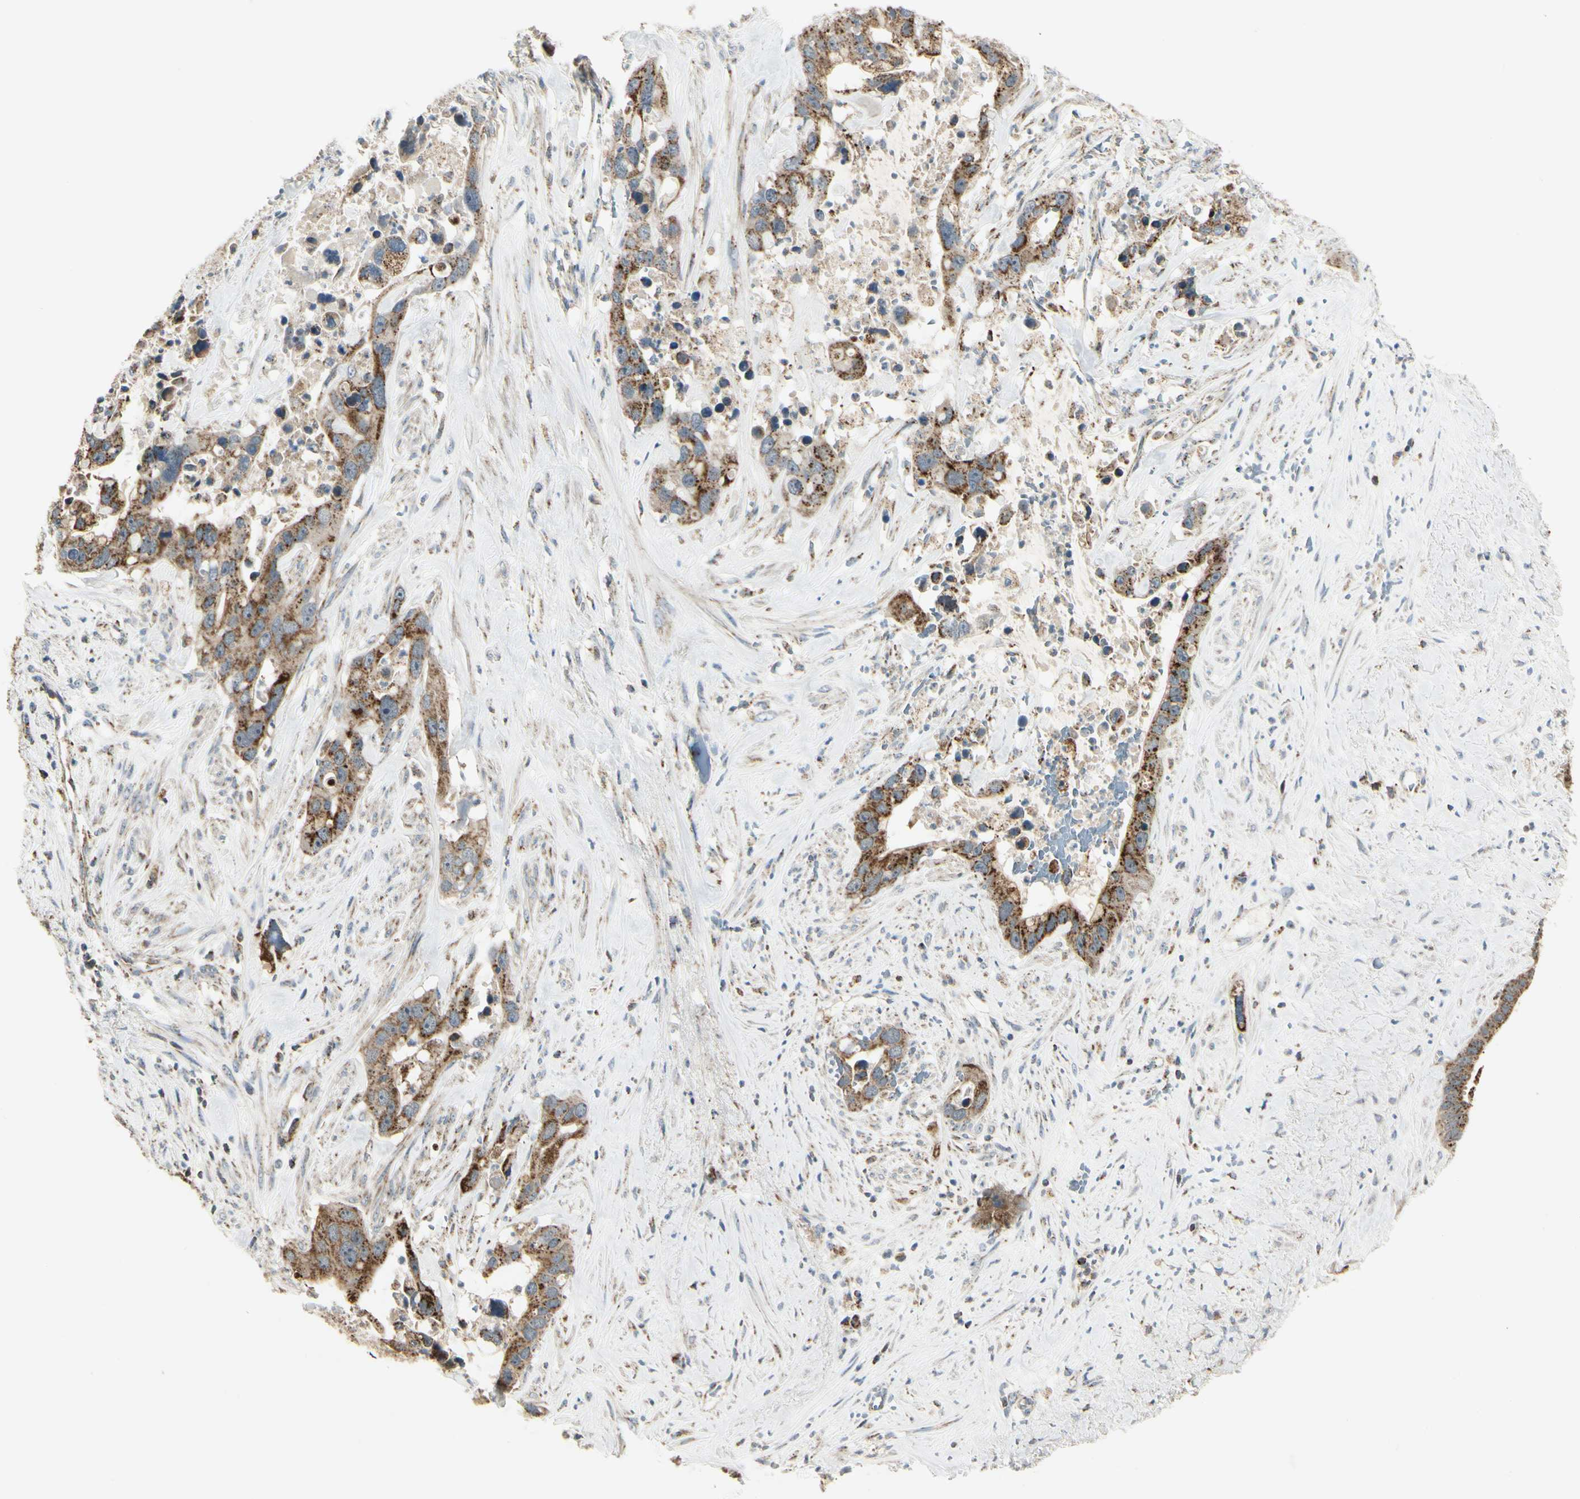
{"staining": {"intensity": "strong", "quantity": ">75%", "location": "cytoplasmic/membranous"}, "tissue": "liver cancer", "cell_type": "Tumor cells", "image_type": "cancer", "snomed": [{"axis": "morphology", "description": "Cholangiocarcinoma"}, {"axis": "topography", "description": "Liver"}], "caption": "The photomicrograph reveals staining of liver cancer, revealing strong cytoplasmic/membranous protein expression (brown color) within tumor cells.", "gene": "ANKS6", "patient": {"sex": "female", "age": 65}}